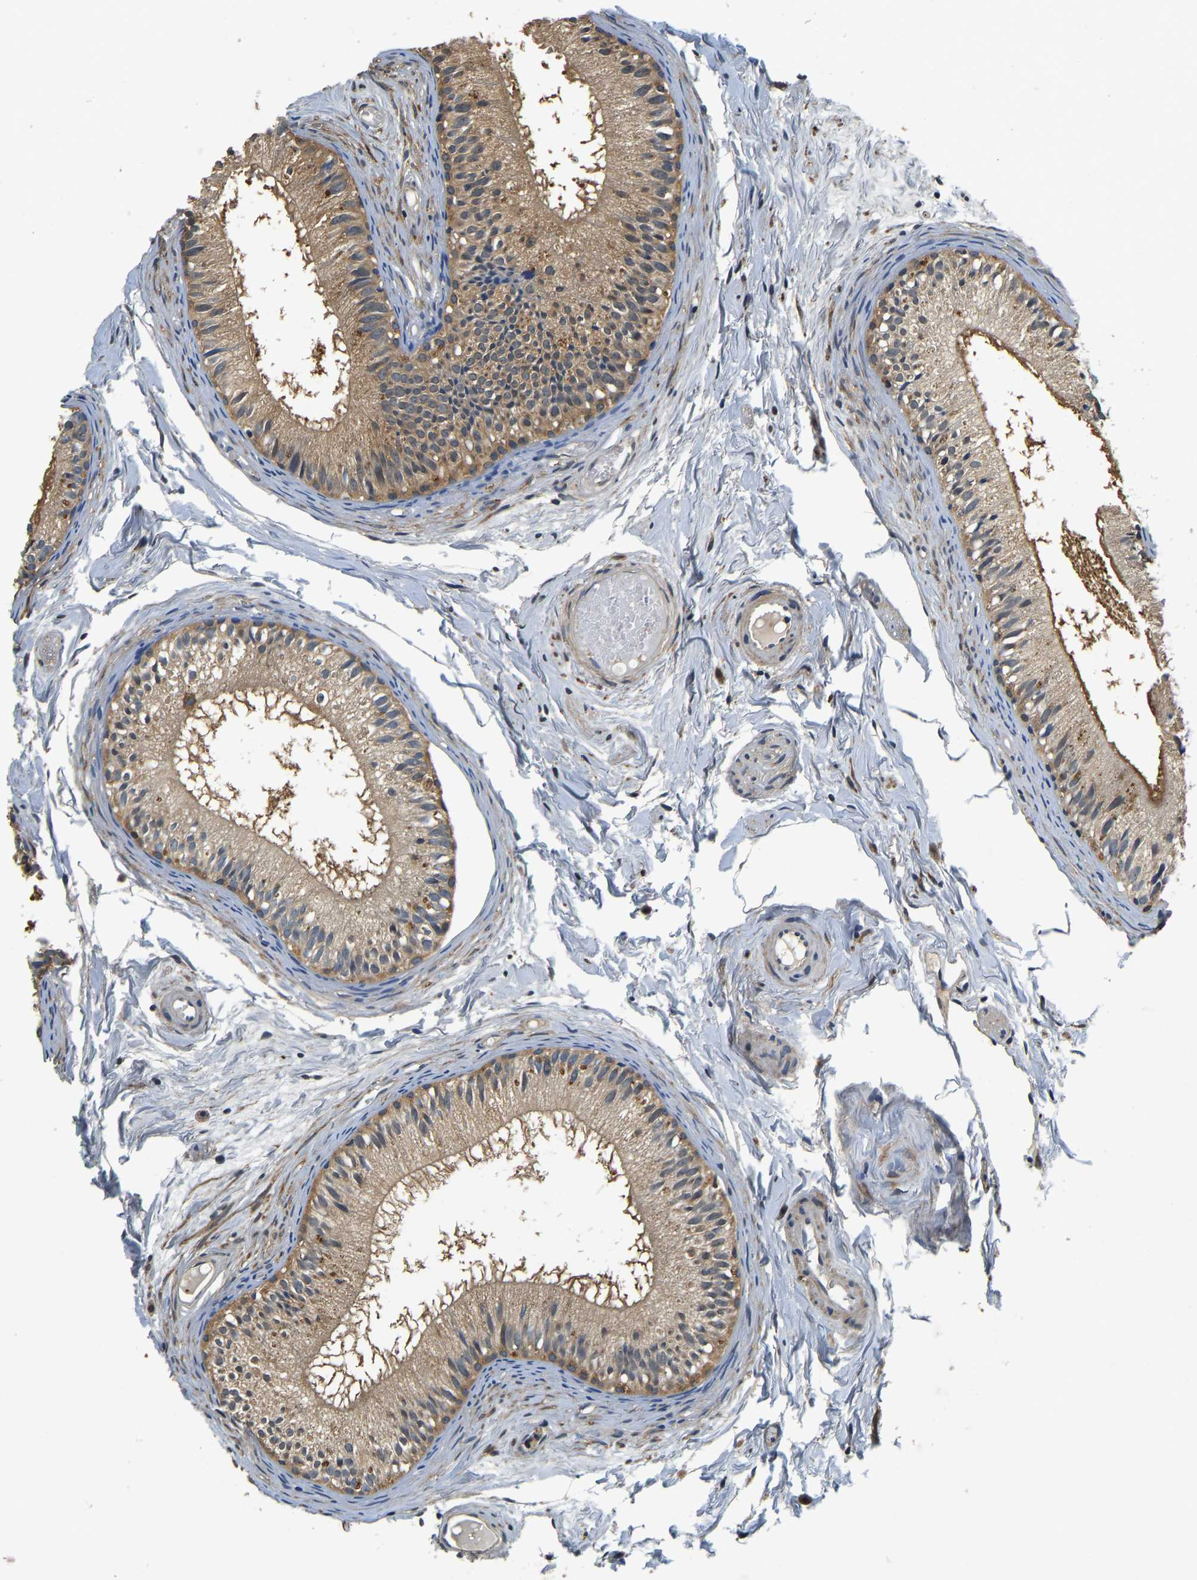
{"staining": {"intensity": "moderate", "quantity": ">75%", "location": "cytoplasmic/membranous"}, "tissue": "epididymis", "cell_type": "Glandular cells", "image_type": "normal", "snomed": [{"axis": "morphology", "description": "Normal tissue, NOS"}, {"axis": "topography", "description": "Epididymis"}], "caption": "Immunohistochemistry histopathology image of normal human epididymis stained for a protein (brown), which reveals medium levels of moderate cytoplasmic/membranous positivity in approximately >75% of glandular cells.", "gene": "RESF1", "patient": {"sex": "male", "age": 46}}